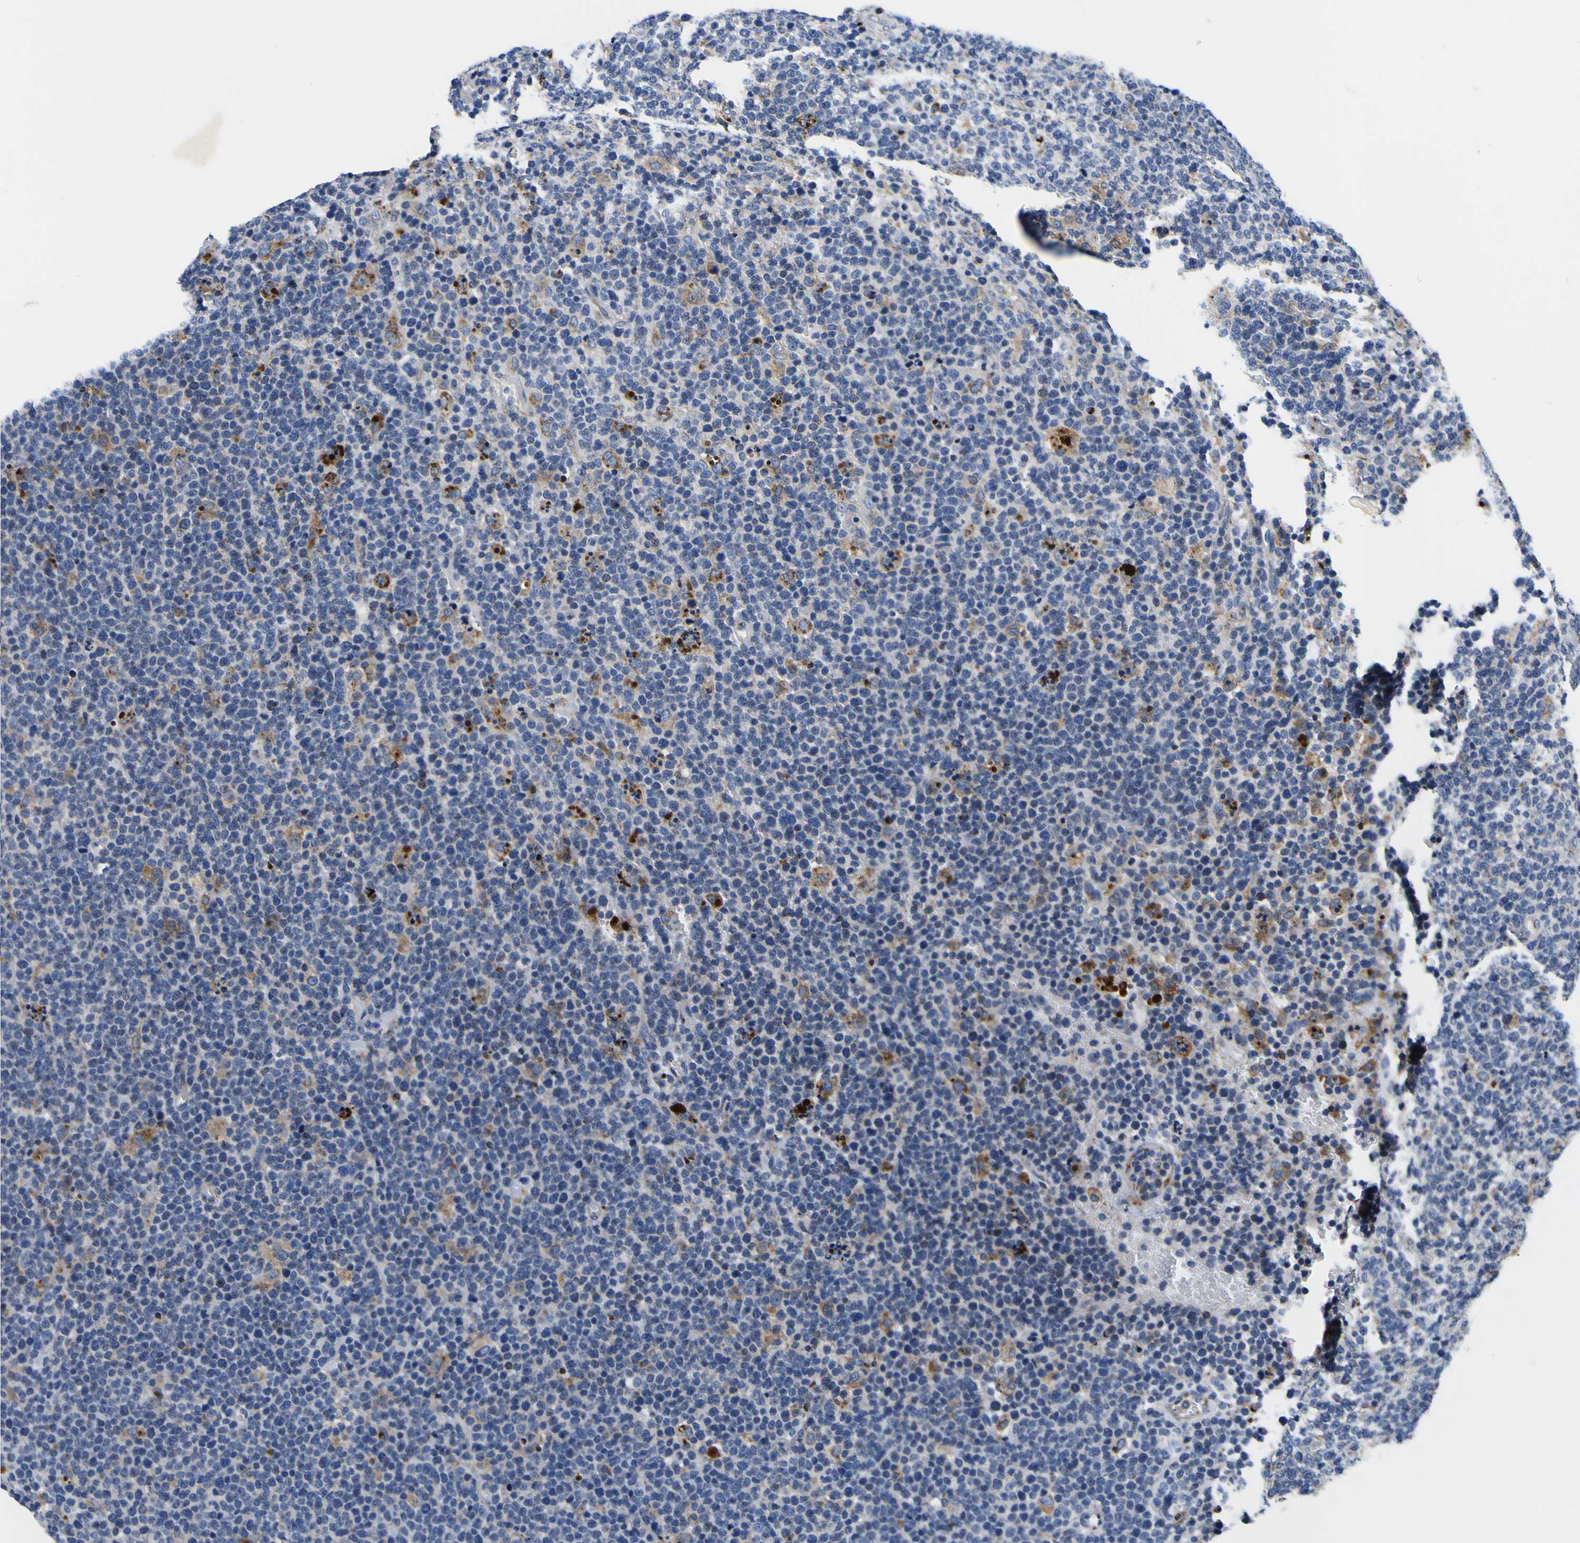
{"staining": {"intensity": "moderate", "quantity": ">75%", "location": "cytoplasmic/membranous"}, "tissue": "lymphoma", "cell_type": "Tumor cells", "image_type": "cancer", "snomed": [{"axis": "morphology", "description": "Malignant lymphoma, non-Hodgkin's type, High grade"}, {"axis": "topography", "description": "Lymph node"}], "caption": "An IHC image of neoplastic tissue is shown. Protein staining in brown shows moderate cytoplasmic/membranous positivity in lymphoma within tumor cells.", "gene": "COA1", "patient": {"sex": "male", "age": 61}}